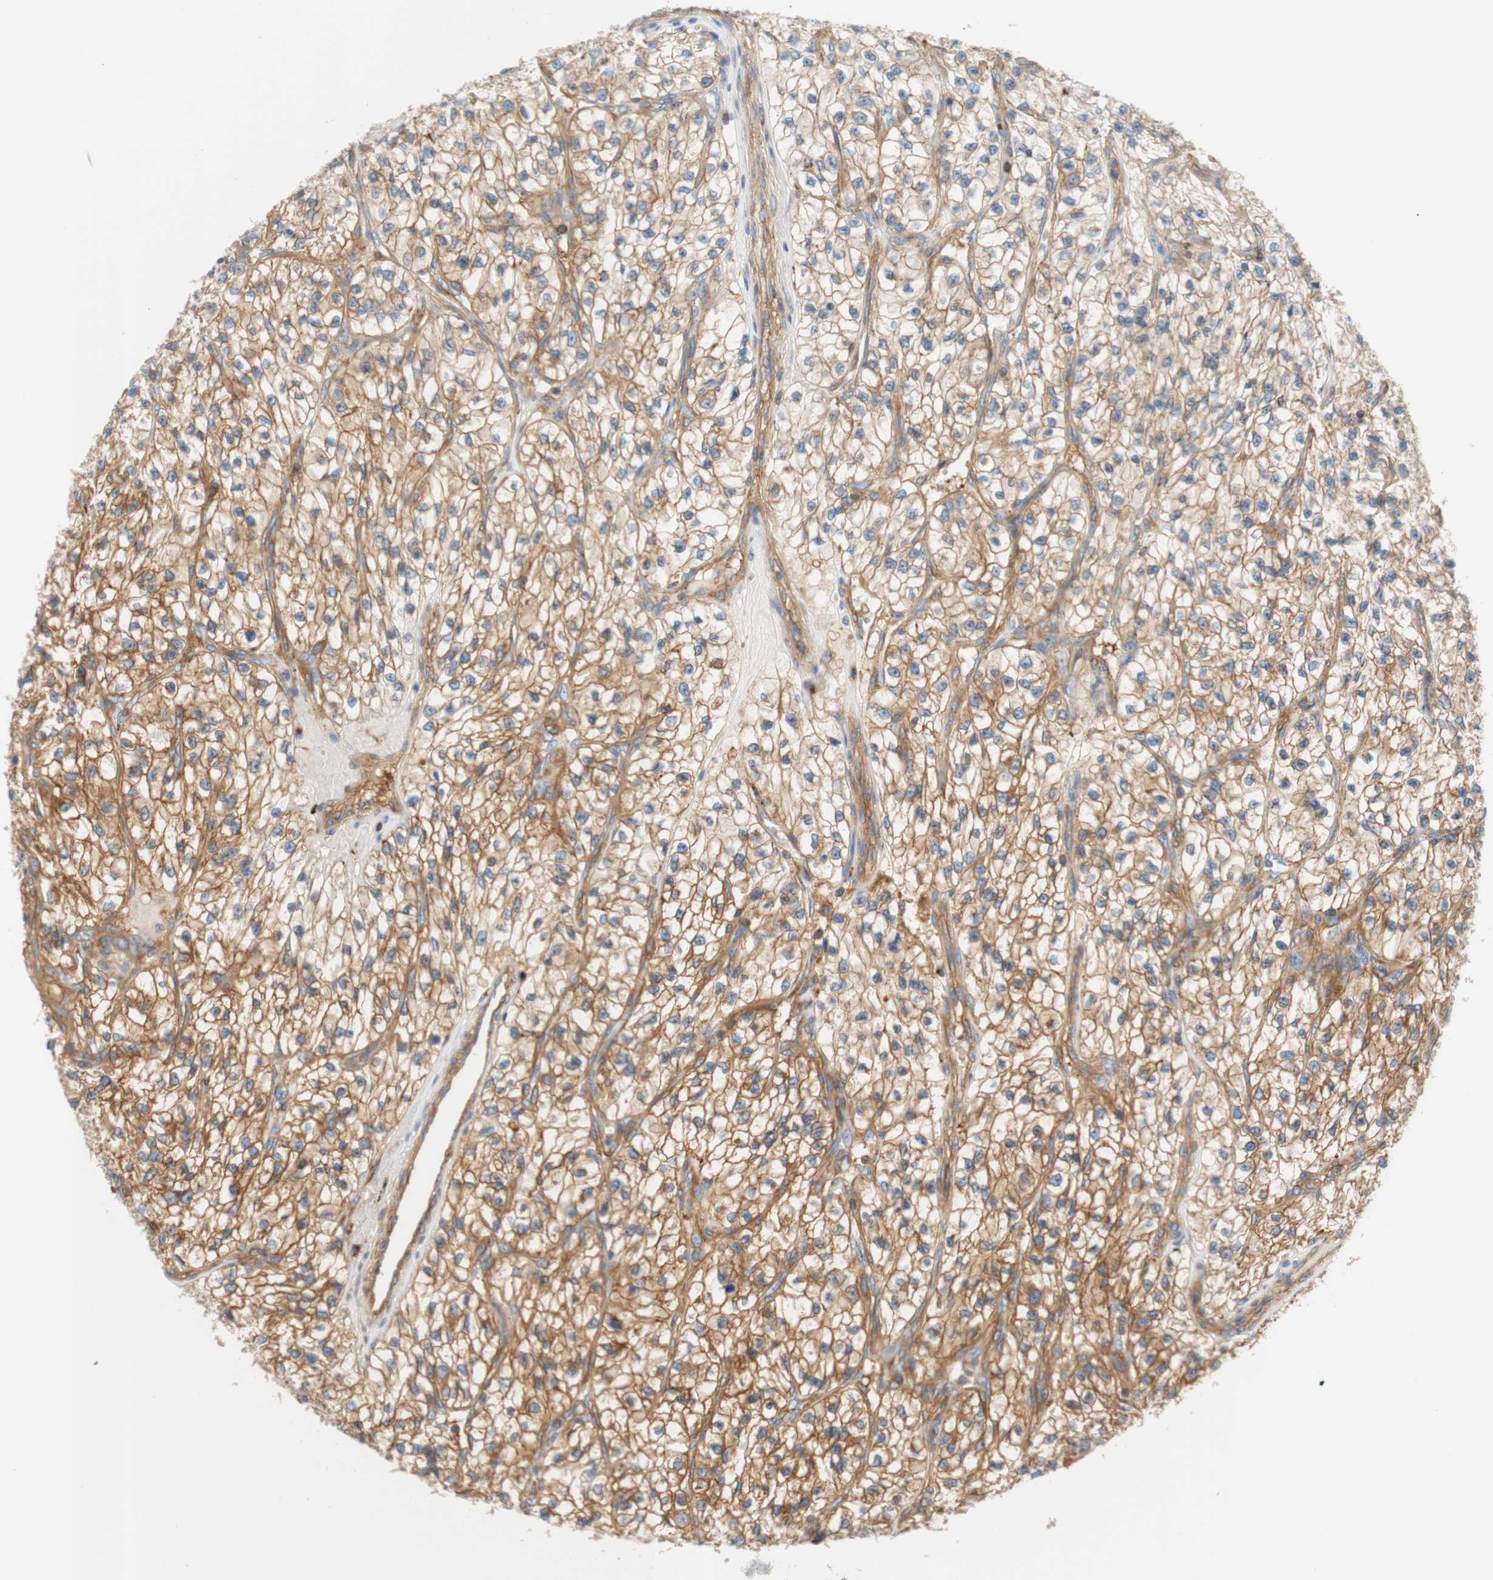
{"staining": {"intensity": "weak", "quantity": "25%-75%", "location": "cytoplasmic/membranous"}, "tissue": "renal cancer", "cell_type": "Tumor cells", "image_type": "cancer", "snomed": [{"axis": "morphology", "description": "Adenocarcinoma, NOS"}, {"axis": "topography", "description": "Kidney"}], "caption": "Tumor cells display low levels of weak cytoplasmic/membranous staining in approximately 25%-75% of cells in renal adenocarcinoma.", "gene": "STOM", "patient": {"sex": "female", "age": 57}}